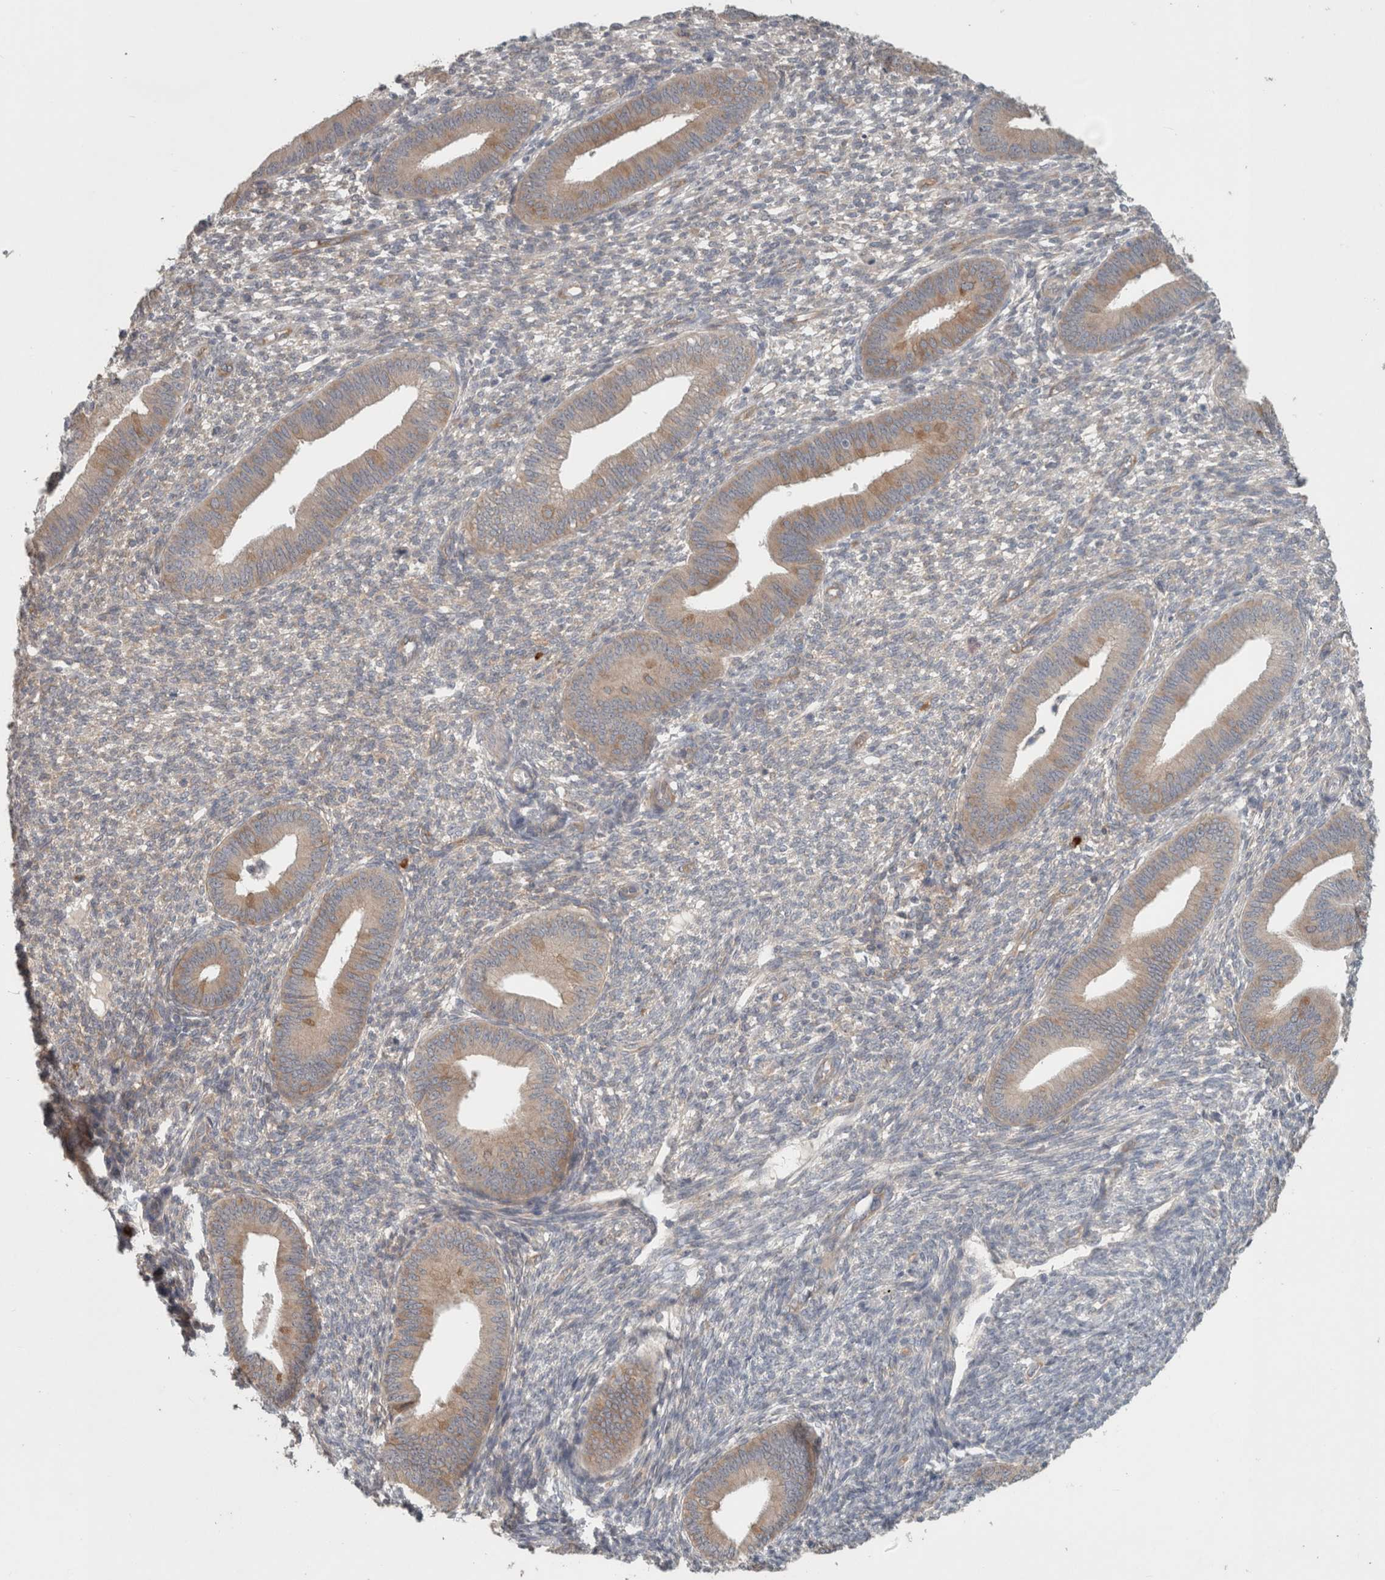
{"staining": {"intensity": "negative", "quantity": "none", "location": "none"}, "tissue": "endometrium", "cell_type": "Cells in endometrial stroma", "image_type": "normal", "snomed": [{"axis": "morphology", "description": "Normal tissue, NOS"}, {"axis": "topography", "description": "Endometrium"}], "caption": "High magnification brightfield microscopy of benign endometrium stained with DAB (3,3'-diaminobenzidine) (brown) and counterstained with hematoxylin (blue): cells in endometrial stroma show no significant staining.", "gene": "RASAL2", "patient": {"sex": "female", "age": 46}}